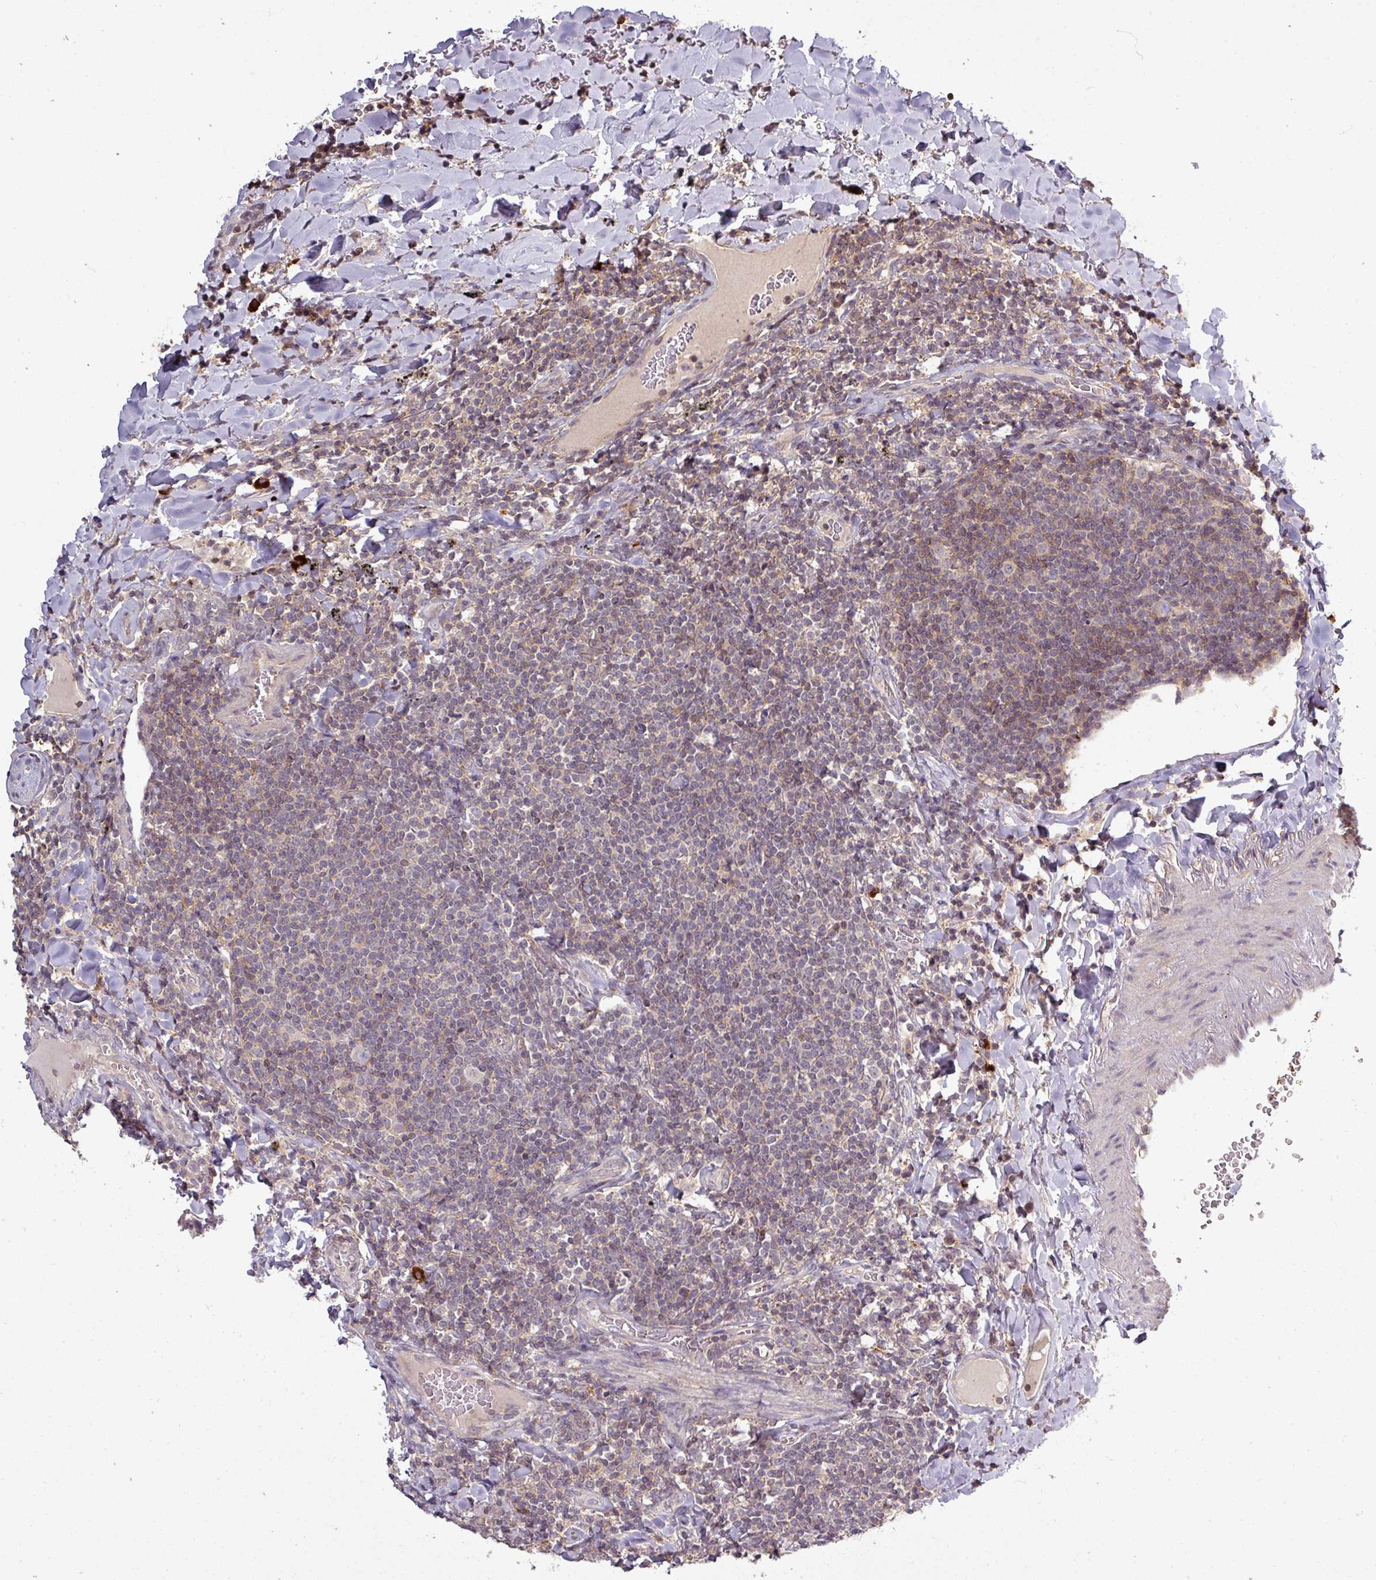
{"staining": {"intensity": "weak", "quantity": "<25%", "location": "cytoplasmic/membranous"}, "tissue": "lymphoma", "cell_type": "Tumor cells", "image_type": "cancer", "snomed": [{"axis": "morphology", "description": "Malignant lymphoma, non-Hodgkin's type, Low grade"}, {"axis": "topography", "description": "Lung"}], "caption": "A high-resolution image shows immunohistochemistry (IHC) staining of lymphoma, which demonstrates no significant positivity in tumor cells.", "gene": "TUSC3", "patient": {"sex": "female", "age": 71}}